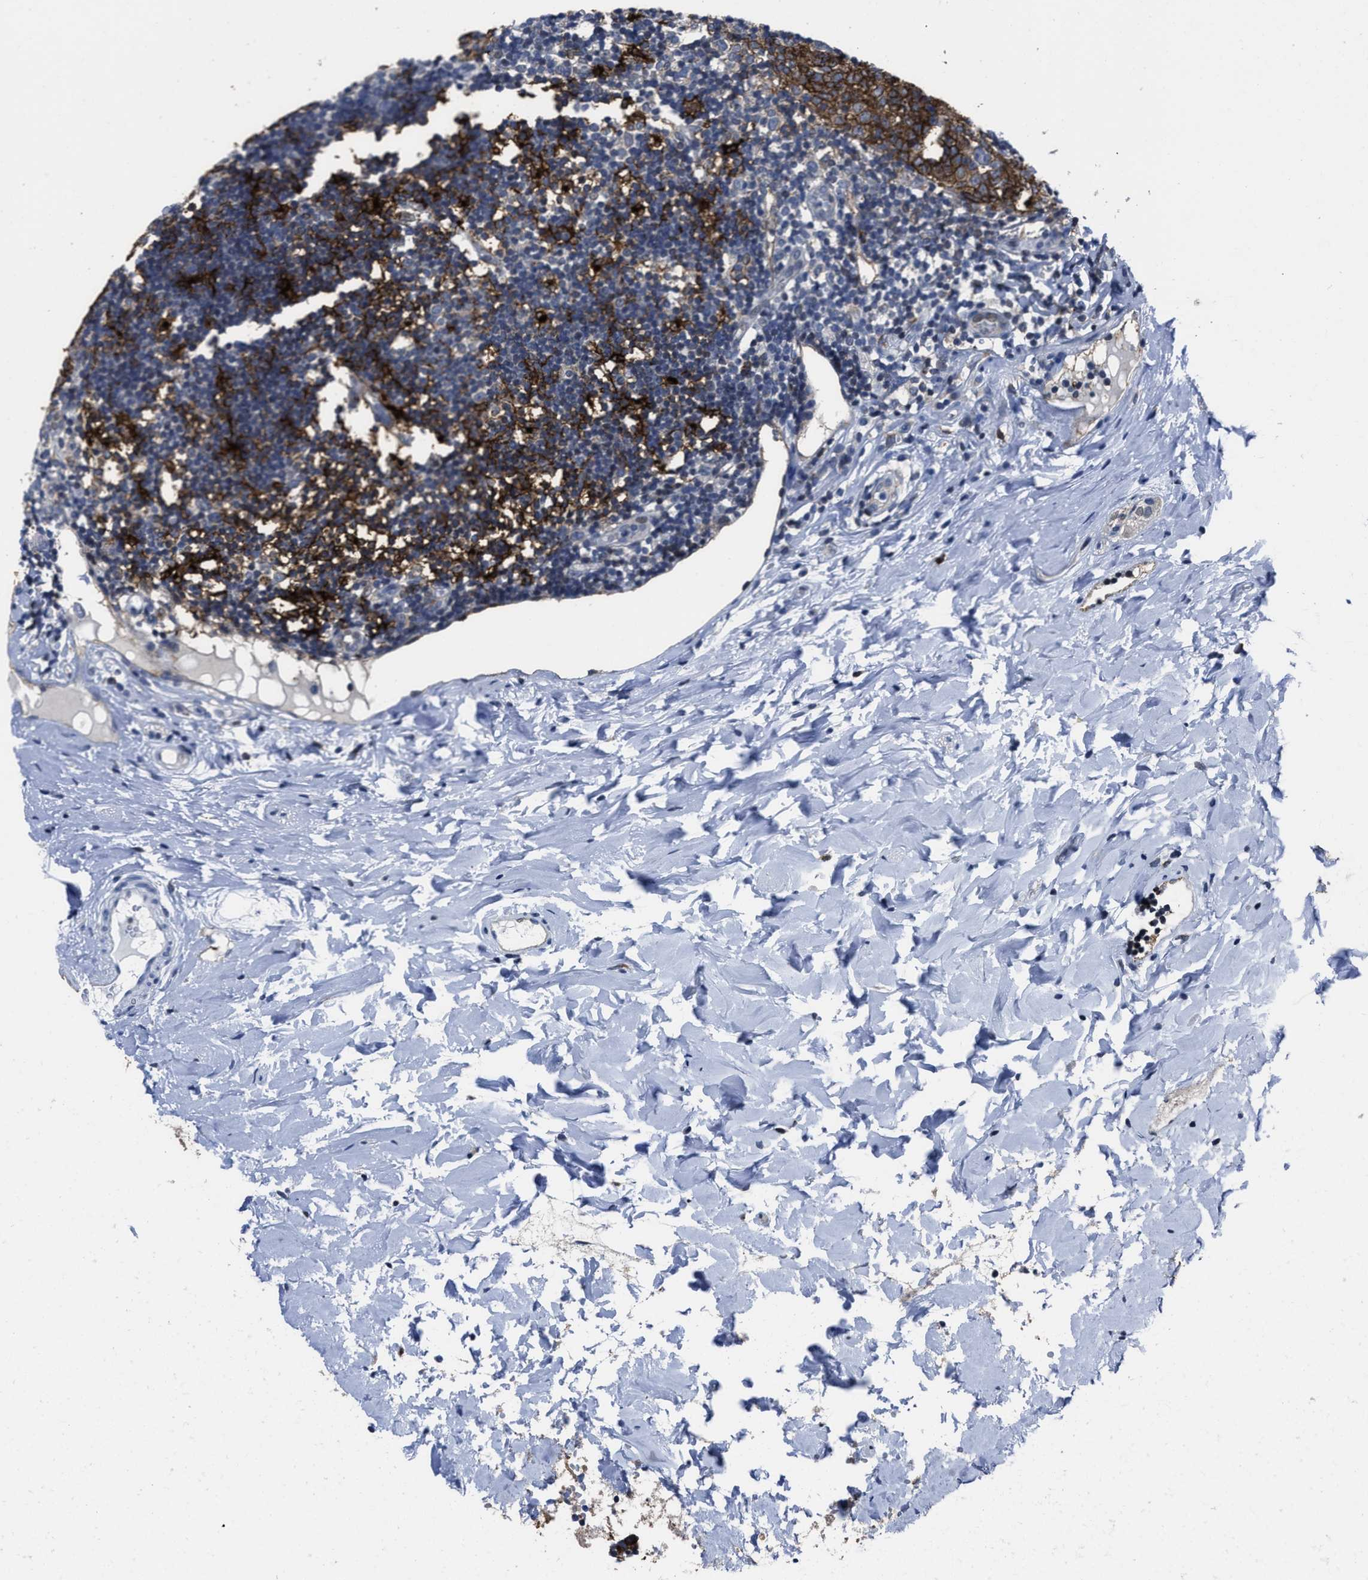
{"staining": {"intensity": "strong", "quantity": "25%-75%", "location": "cytoplasmic/membranous"}, "tissue": "appendix", "cell_type": "Glandular cells", "image_type": "normal", "snomed": [{"axis": "morphology", "description": "Normal tissue, NOS"}, {"axis": "topography", "description": "Appendix"}], "caption": "An image of human appendix stained for a protein demonstrates strong cytoplasmic/membranous brown staining in glandular cells.", "gene": "MARCKSL1", "patient": {"sex": "female", "age": 20}}